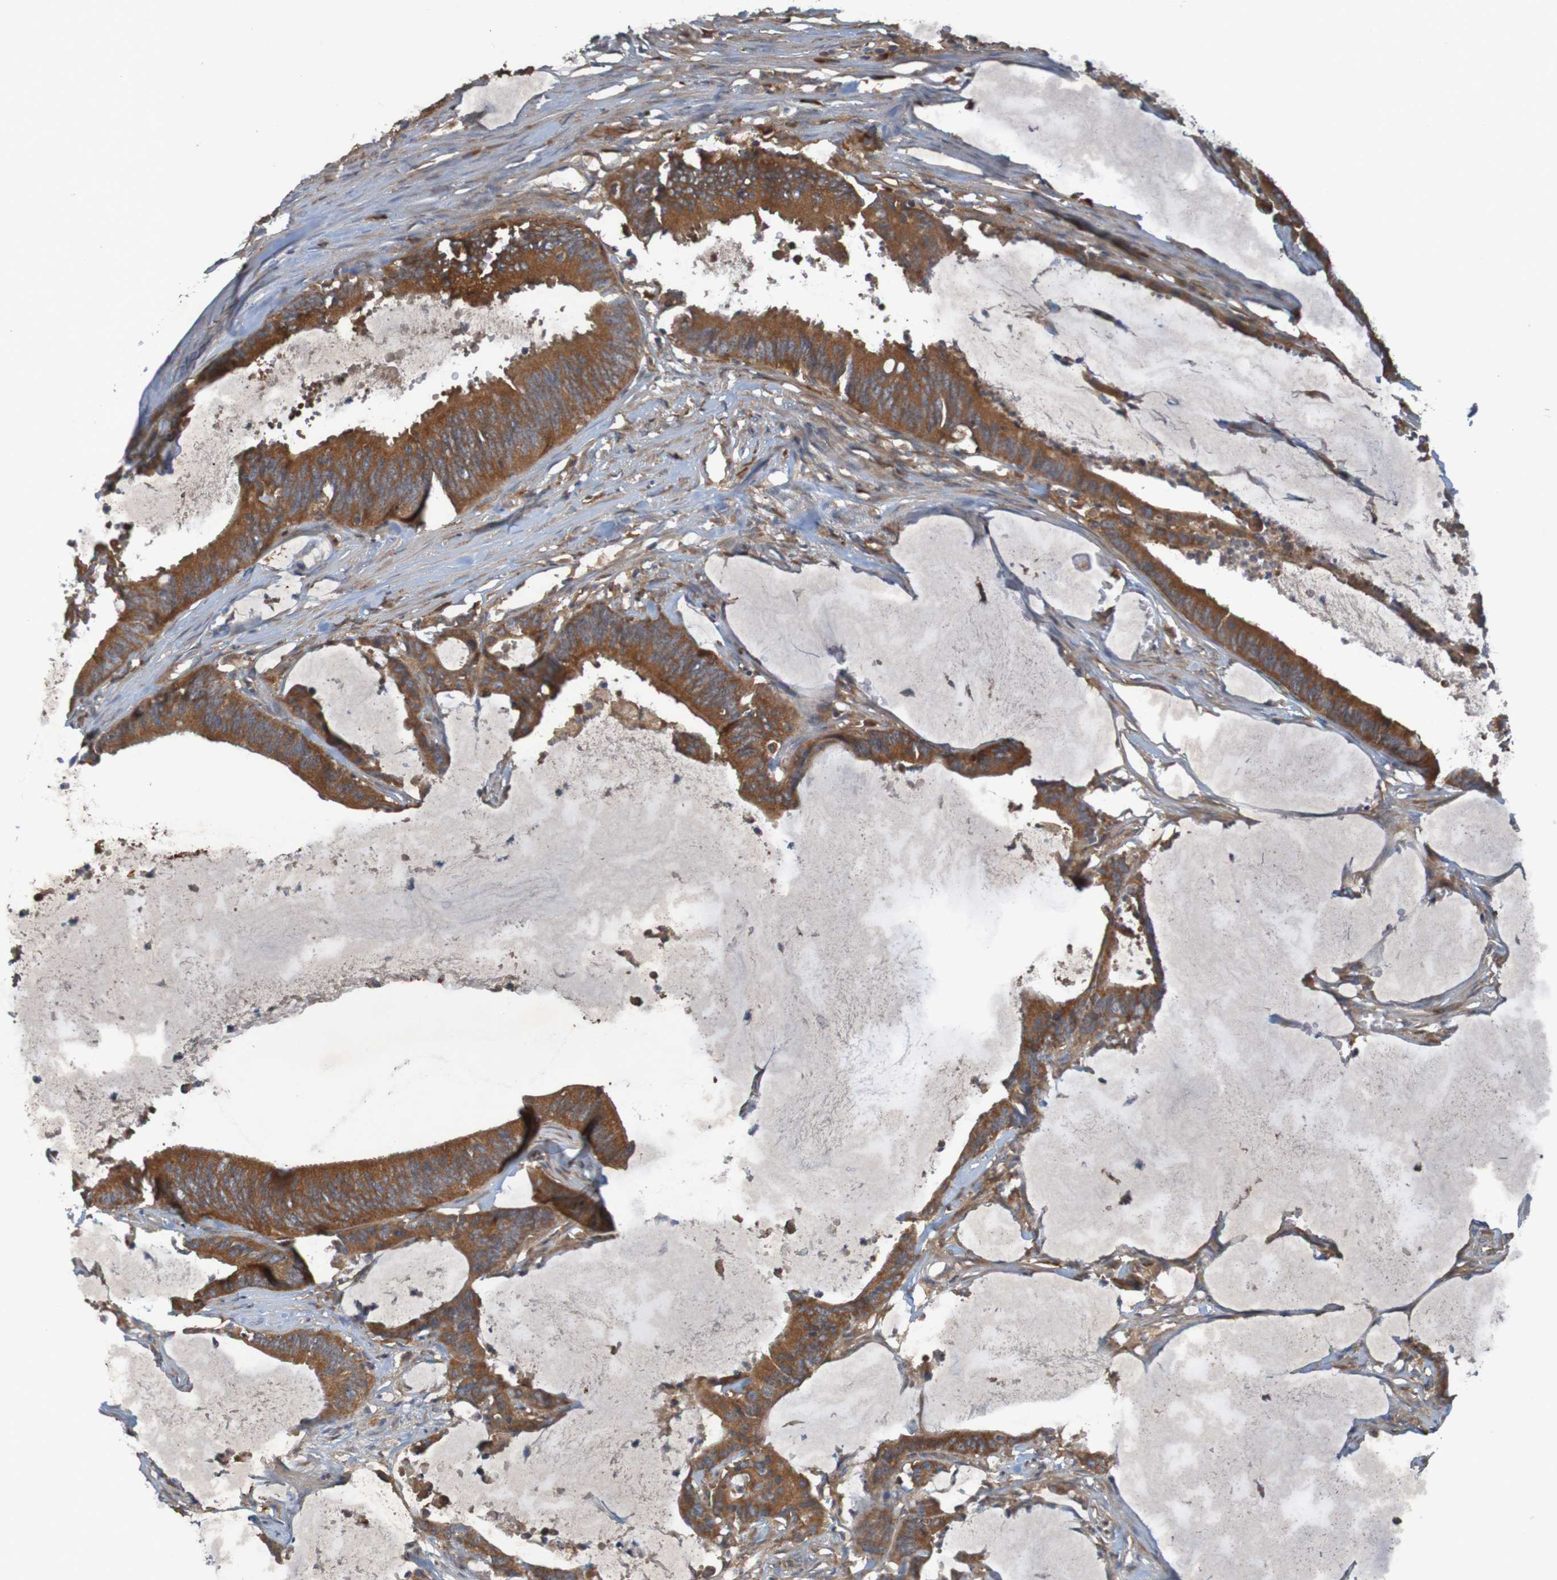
{"staining": {"intensity": "strong", "quantity": ">75%", "location": "cytoplasmic/membranous"}, "tissue": "colorectal cancer", "cell_type": "Tumor cells", "image_type": "cancer", "snomed": [{"axis": "morphology", "description": "Adenocarcinoma, NOS"}, {"axis": "topography", "description": "Rectum"}], "caption": "Human colorectal adenocarcinoma stained with a protein marker exhibits strong staining in tumor cells.", "gene": "DNAJC4", "patient": {"sex": "female", "age": 66}}